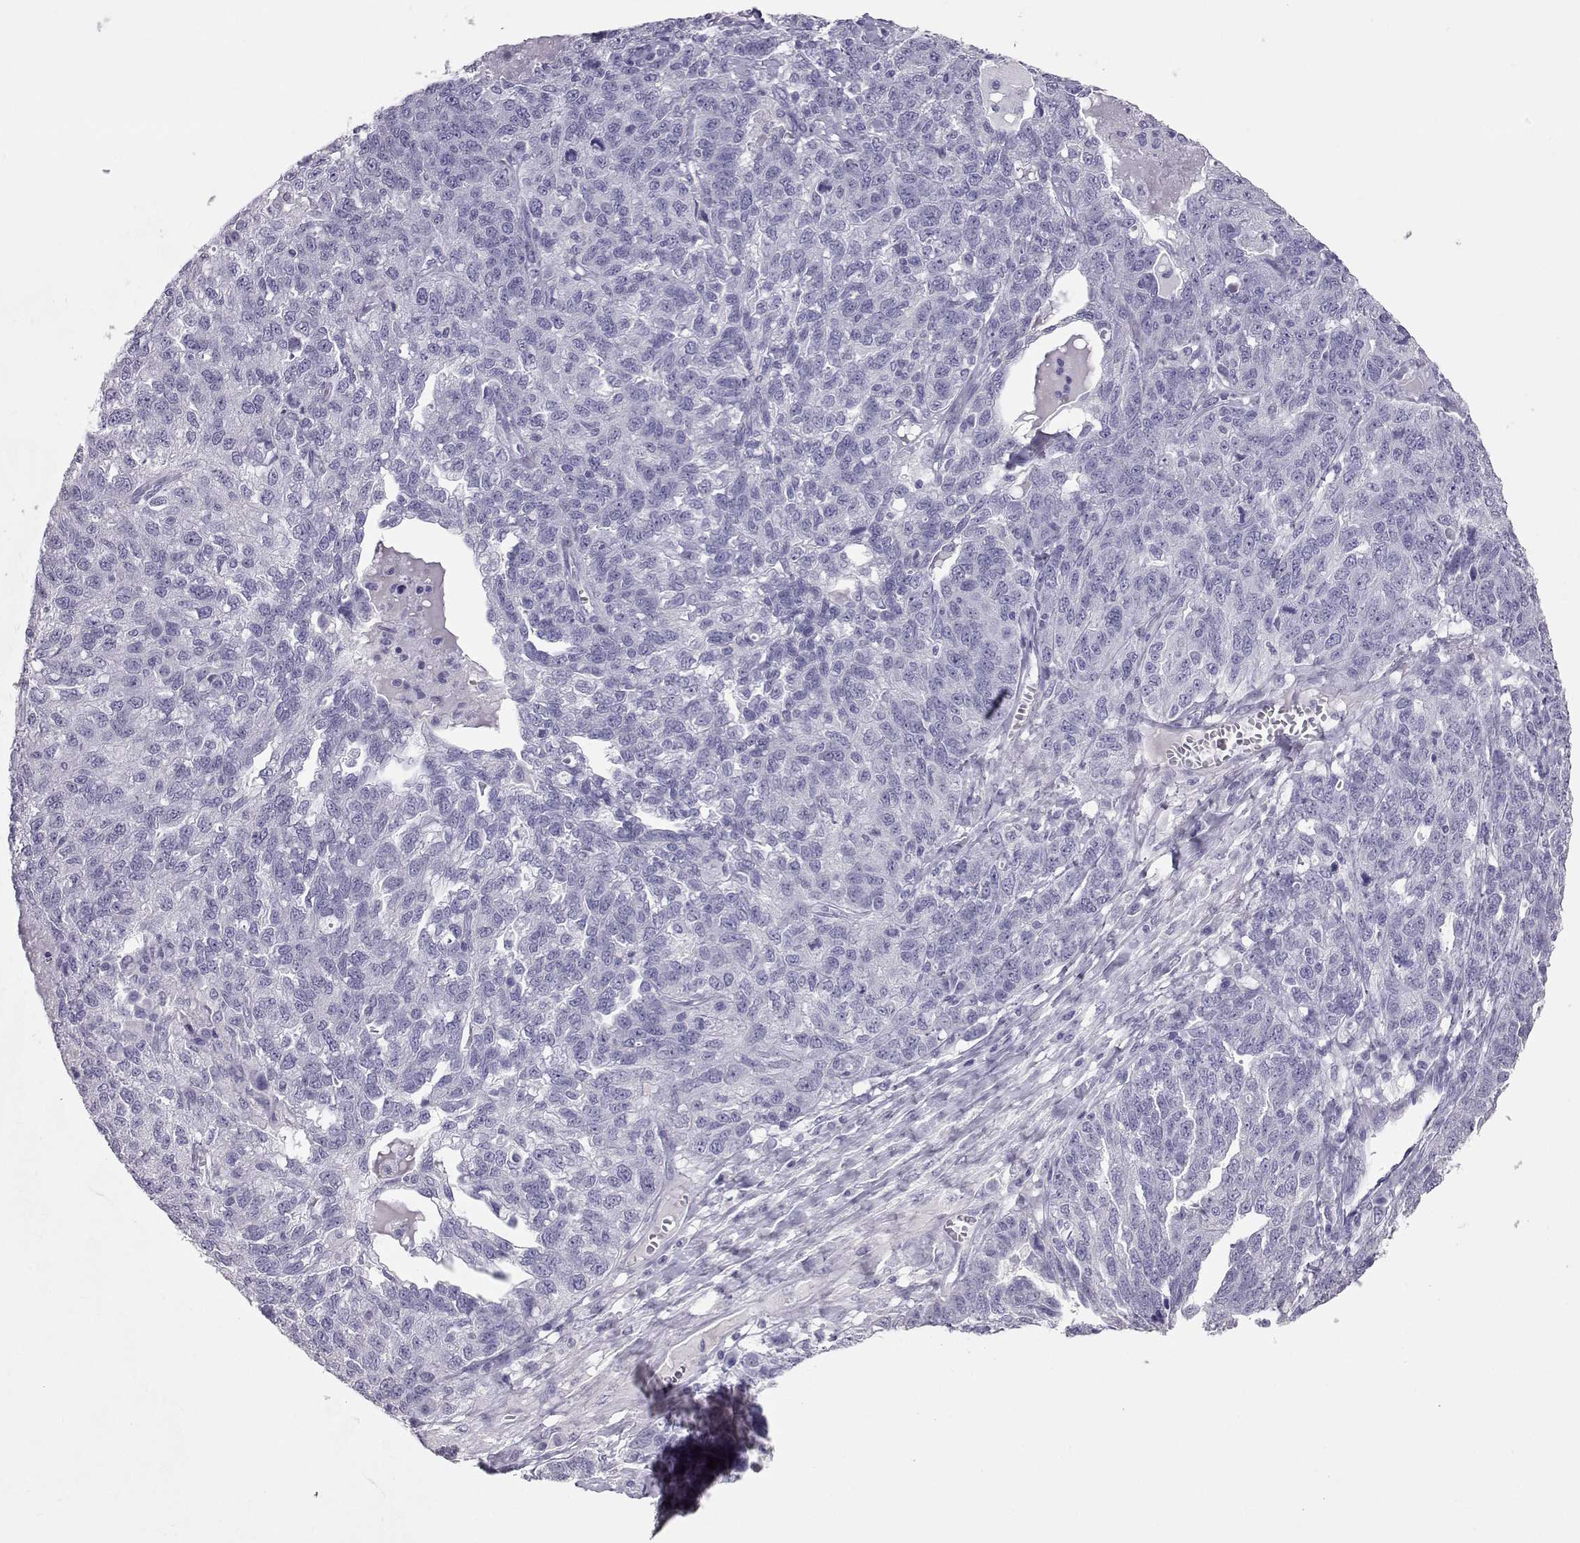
{"staining": {"intensity": "negative", "quantity": "none", "location": "none"}, "tissue": "ovarian cancer", "cell_type": "Tumor cells", "image_type": "cancer", "snomed": [{"axis": "morphology", "description": "Cystadenocarcinoma, serous, NOS"}, {"axis": "topography", "description": "Ovary"}], "caption": "A photomicrograph of human serous cystadenocarcinoma (ovarian) is negative for staining in tumor cells.", "gene": "PMCH", "patient": {"sex": "female", "age": 71}}